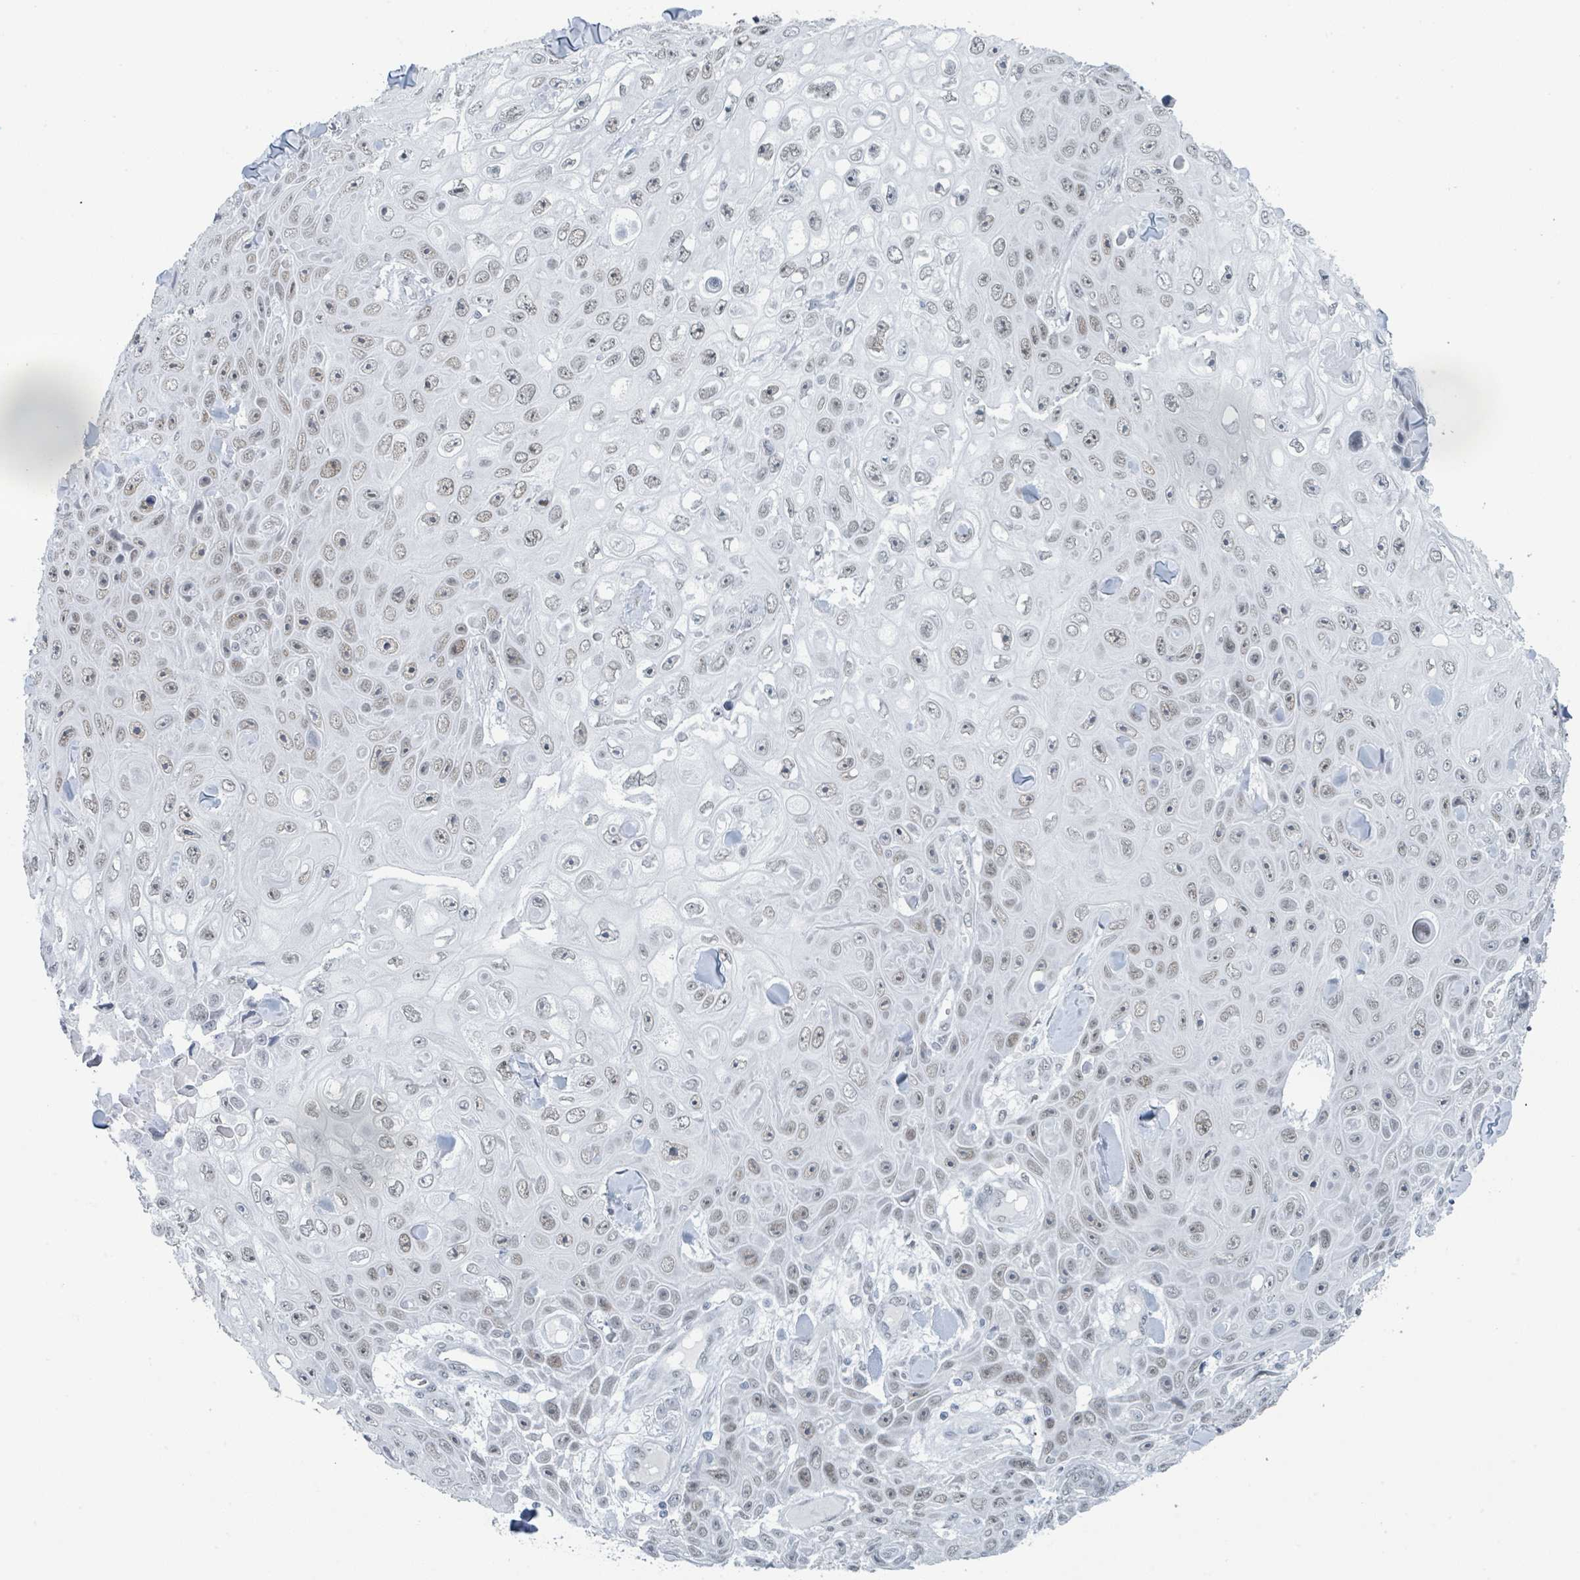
{"staining": {"intensity": "weak", "quantity": "25%-75%", "location": "nuclear"}, "tissue": "skin cancer", "cell_type": "Tumor cells", "image_type": "cancer", "snomed": [{"axis": "morphology", "description": "Squamous cell carcinoma, NOS"}, {"axis": "topography", "description": "Skin"}], "caption": "Protein analysis of squamous cell carcinoma (skin) tissue reveals weak nuclear staining in about 25%-75% of tumor cells.", "gene": "EHMT2", "patient": {"sex": "male", "age": 82}}